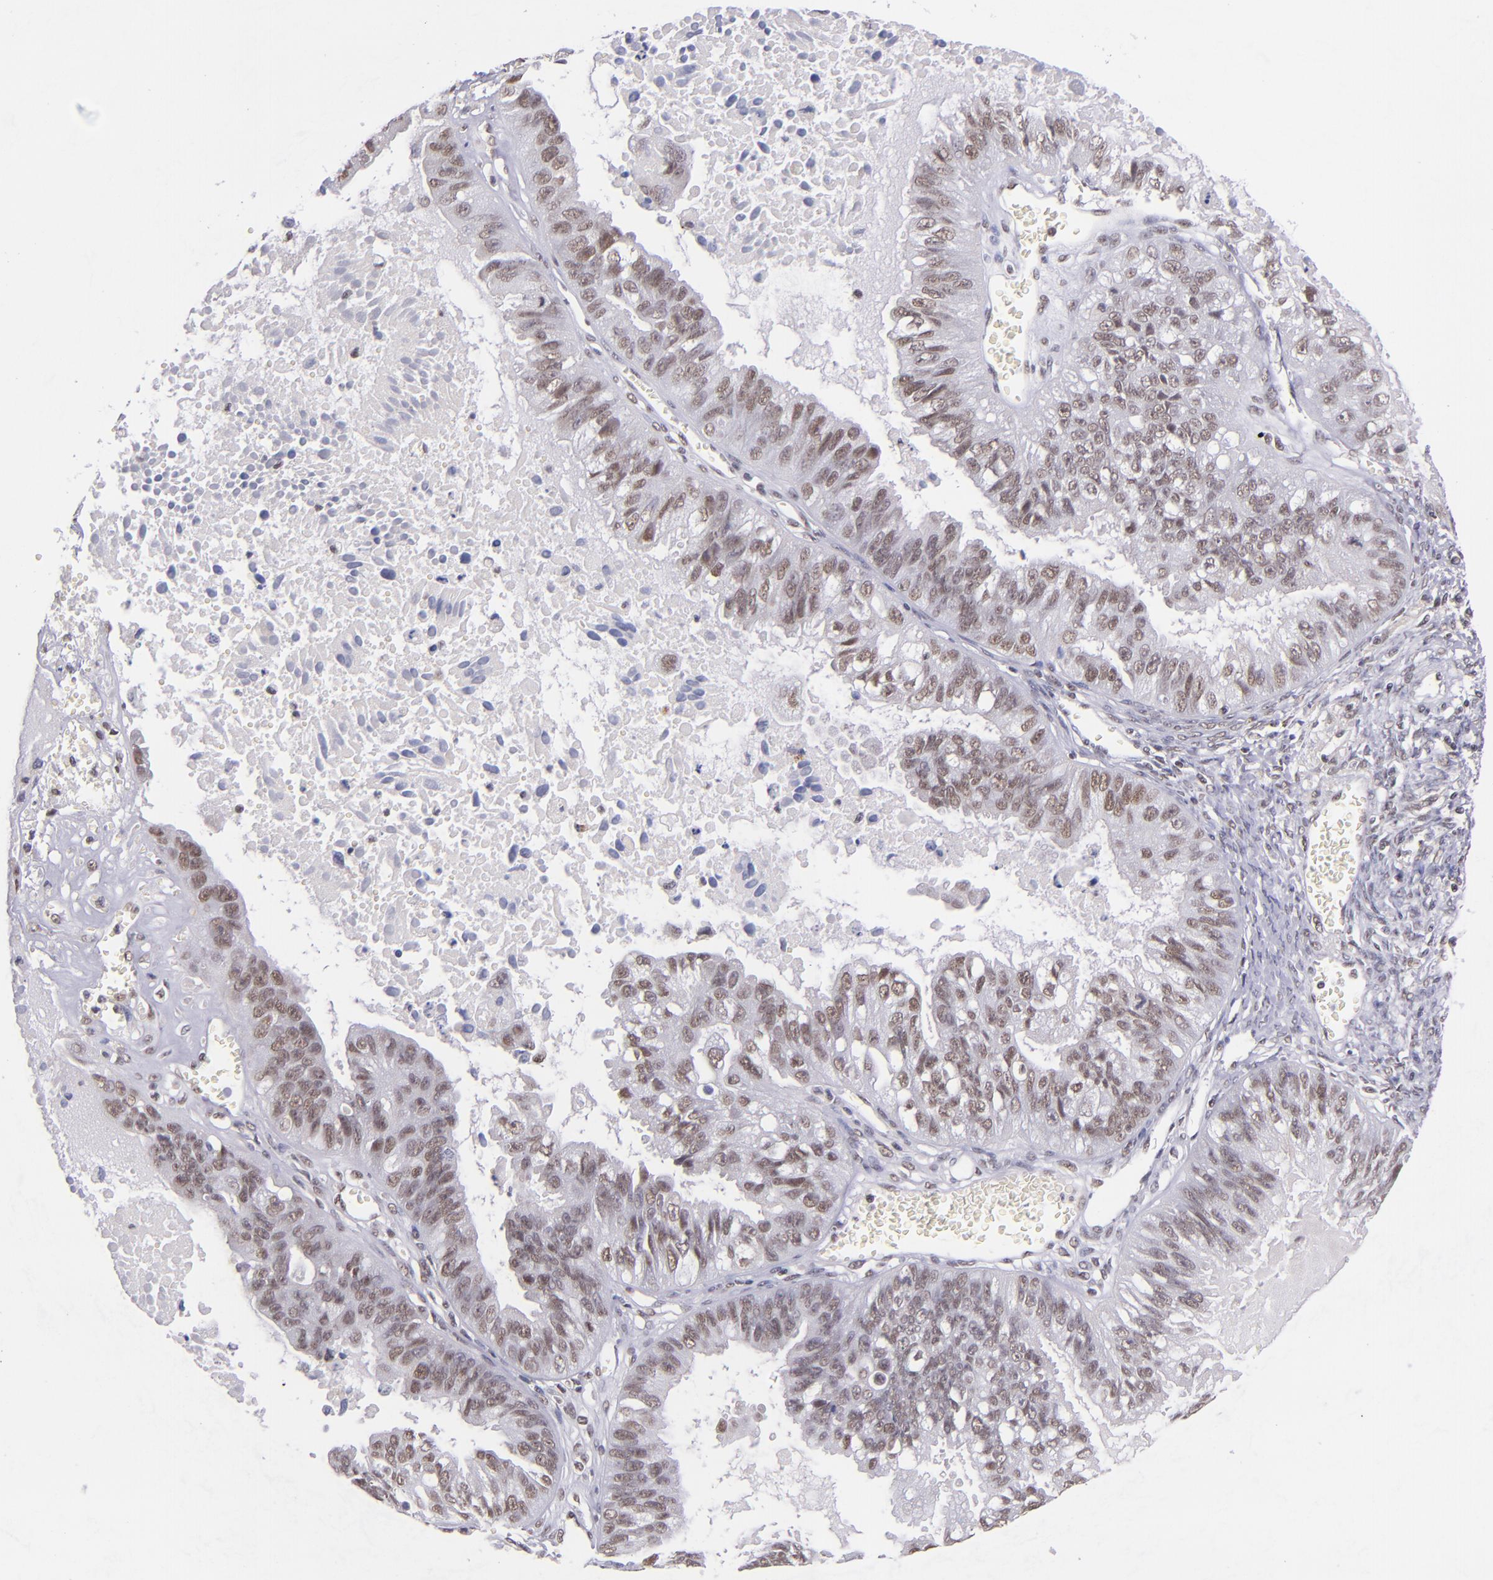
{"staining": {"intensity": "weak", "quantity": ">75%", "location": "nuclear"}, "tissue": "ovarian cancer", "cell_type": "Tumor cells", "image_type": "cancer", "snomed": [{"axis": "morphology", "description": "Carcinoma, endometroid"}, {"axis": "topography", "description": "Ovary"}], "caption": "Immunohistochemistry (IHC) of human endometroid carcinoma (ovarian) displays low levels of weak nuclear expression in approximately >75% of tumor cells.", "gene": "ZNF148", "patient": {"sex": "female", "age": 85}}